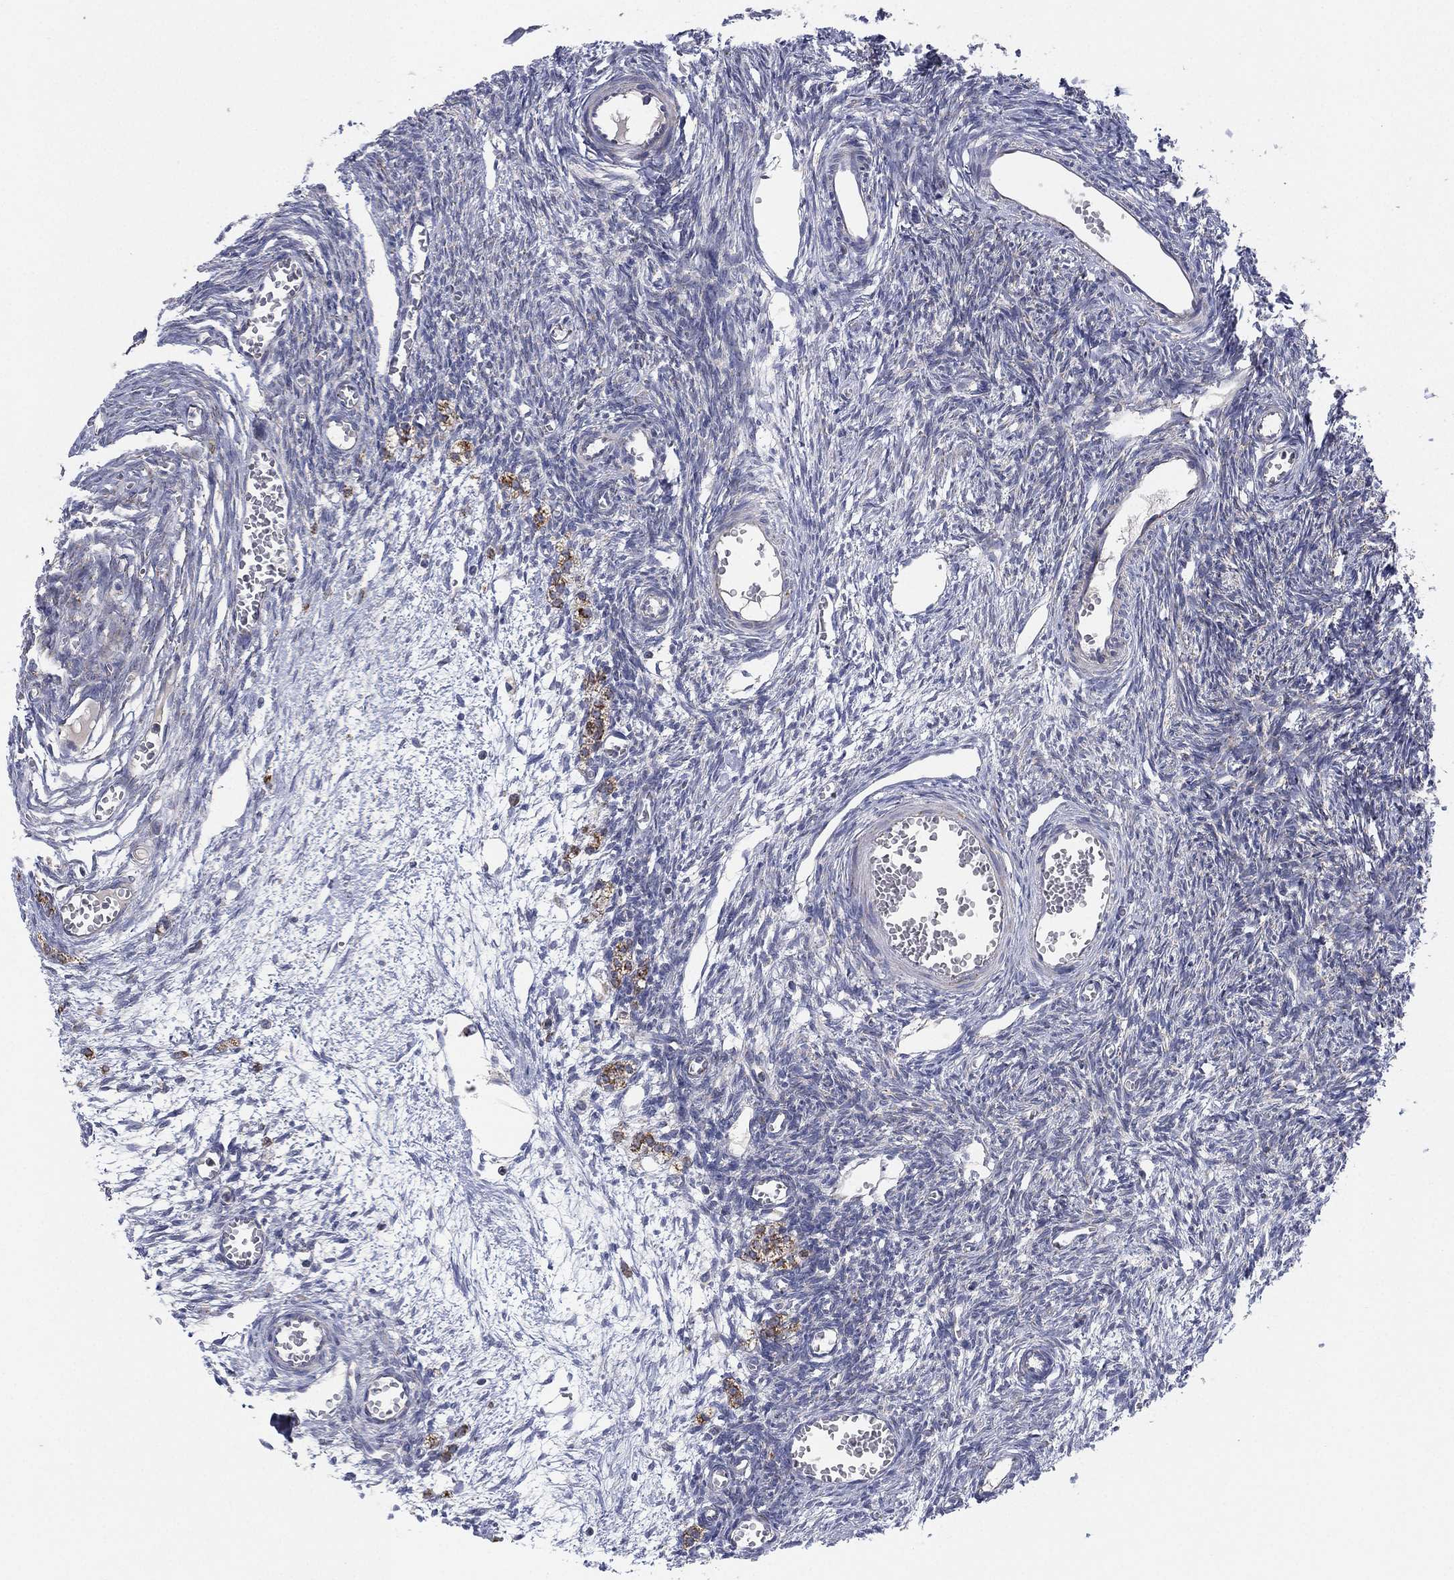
{"staining": {"intensity": "negative", "quantity": "none", "location": "none"}, "tissue": "ovary", "cell_type": "Ovarian stroma cells", "image_type": "normal", "snomed": [{"axis": "morphology", "description": "Normal tissue, NOS"}, {"axis": "topography", "description": "Ovary"}], "caption": "High power microscopy micrograph of an immunohistochemistry (IHC) photomicrograph of normal ovary, revealing no significant expression in ovarian stroma cells. The staining is performed using DAB brown chromogen with nuclei counter-stained in using hematoxylin.", "gene": "PSMG4", "patient": {"sex": "female", "age": 27}}